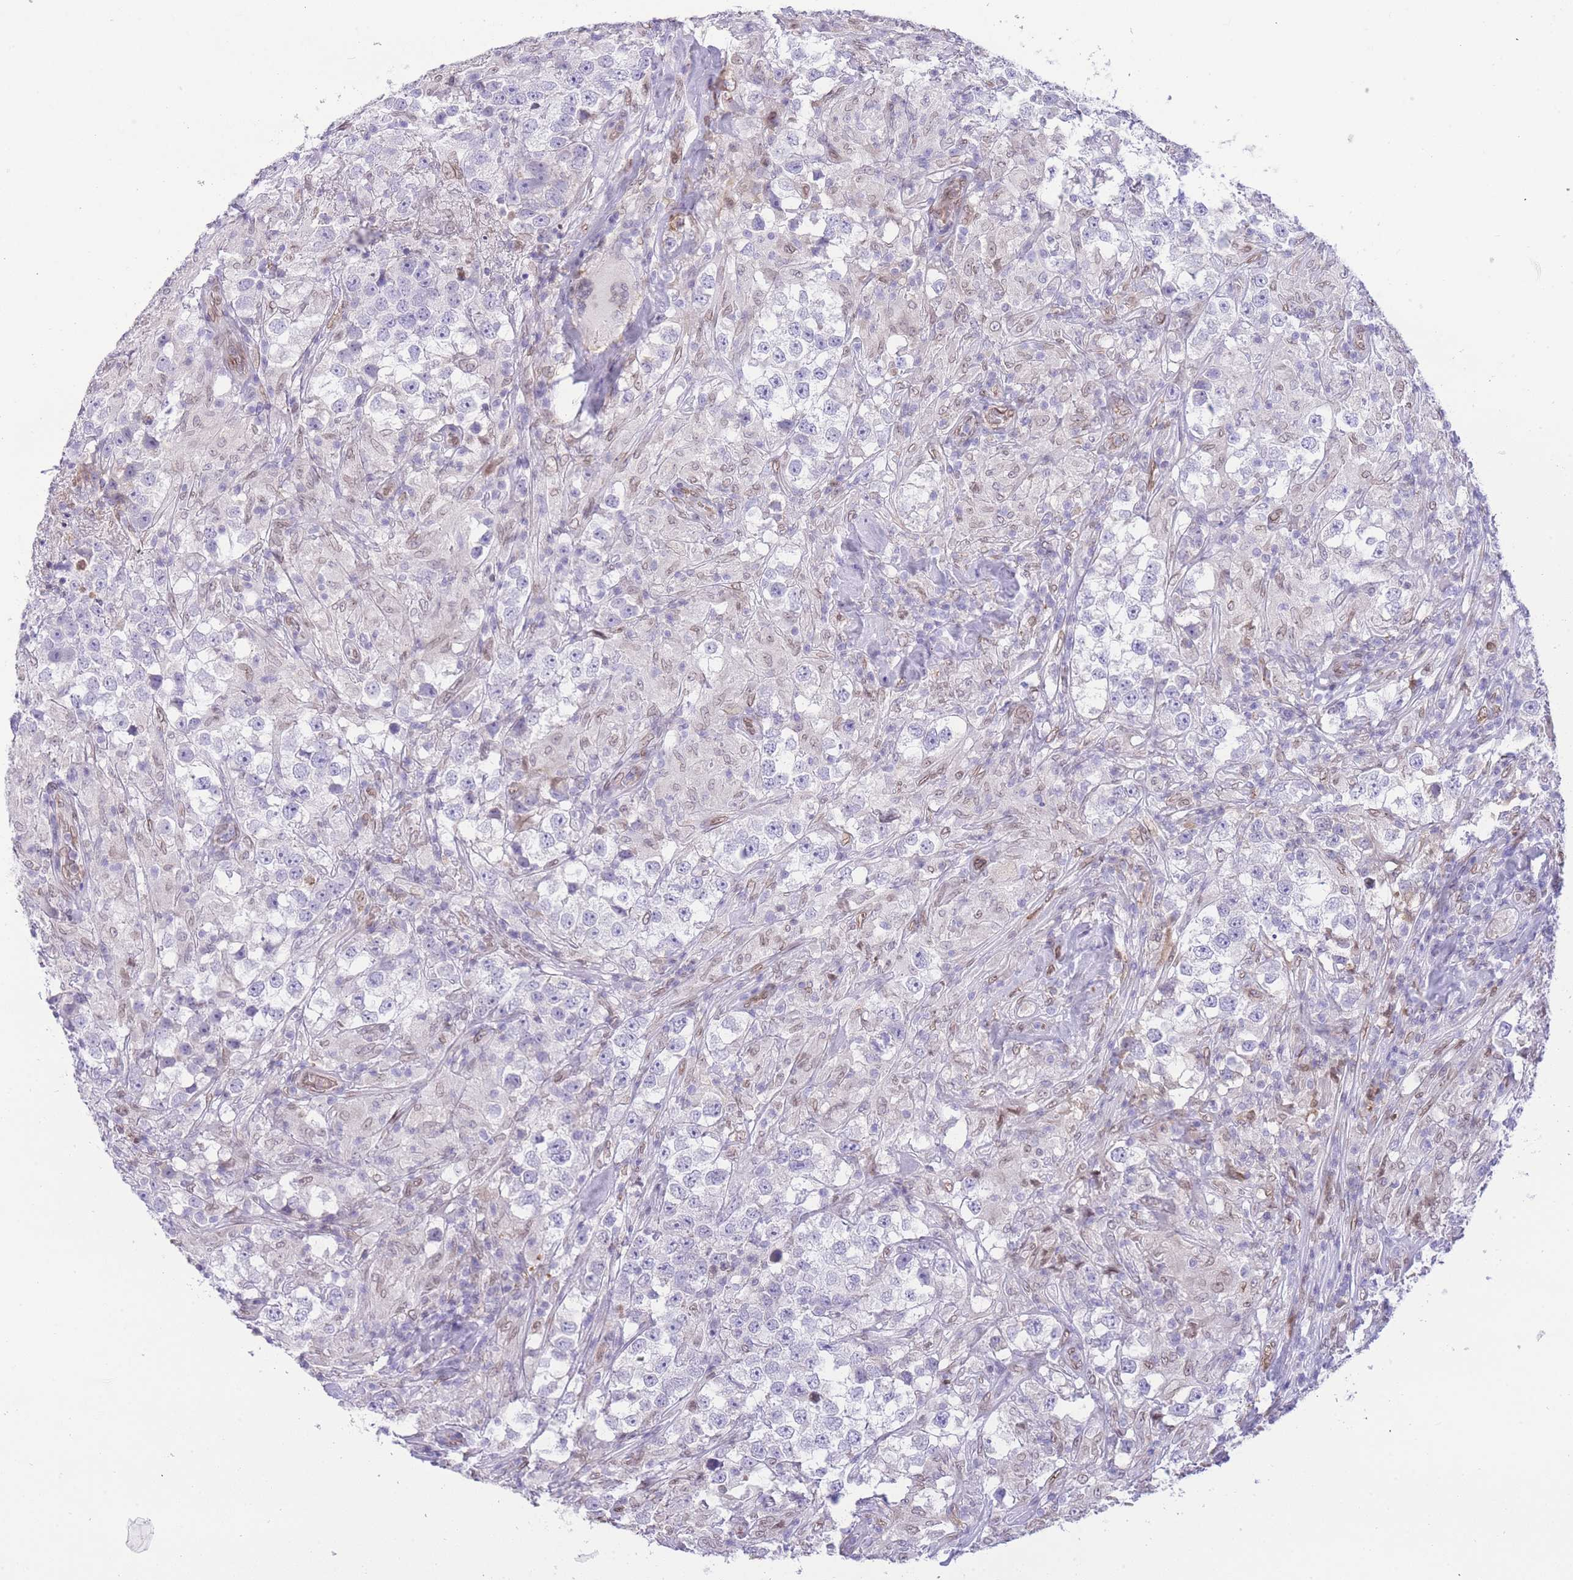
{"staining": {"intensity": "negative", "quantity": "none", "location": "none"}, "tissue": "testis cancer", "cell_type": "Tumor cells", "image_type": "cancer", "snomed": [{"axis": "morphology", "description": "Seminoma, NOS"}, {"axis": "topography", "description": "Testis"}], "caption": "Immunohistochemical staining of human testis cancer (seminoma) reveals no significant expression in tumor cells.", "gene": "OR10AD1", "patient": {"sex": "male", "age": 46}}